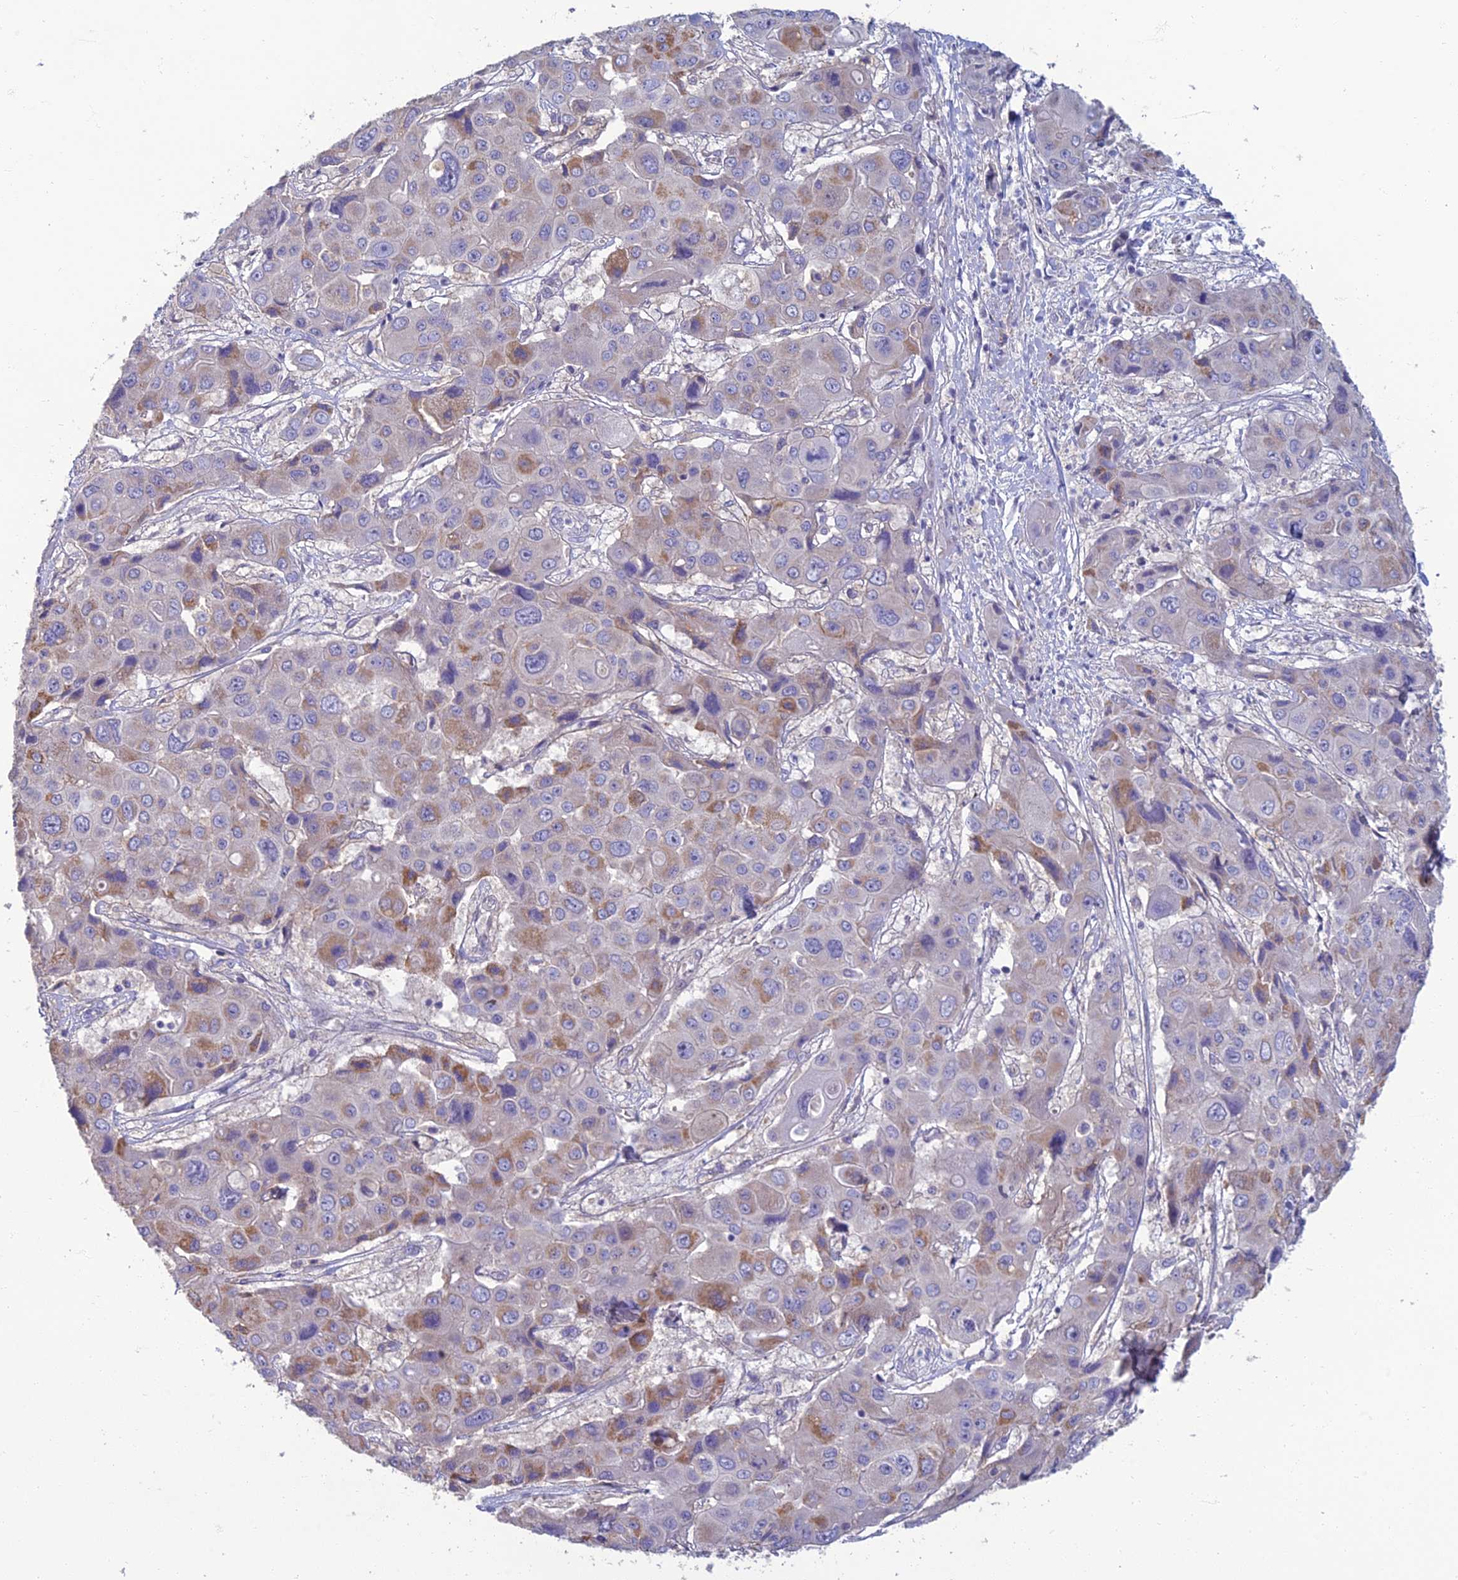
{"staining": {"intensity": "moderate", "quantity": "<25%", "location": "cytoplasmic/membranous"}, "tissue": "liver cancer", "cell_type": "Tumor cells", "image_type": "cancer", "snomed": [{"axis": "morphology", "description": "Cholangiocarcinoma"}, {"axis": "topography", "description": "Liver"}], "caption": "Immunohistochemistry photomicrograph of neoplastic tissue: human liver cholangiocarcinoma stained using immunohistochemistry (IHC) reveals low levels of moderate protein expression localized specifically in the cytoplasmic/membranous of tumor cells, appearing as a cytoplasmic/membranous brown color.", "gene": "NEURL1", "patient": {"sex": "male", "age": 67}}